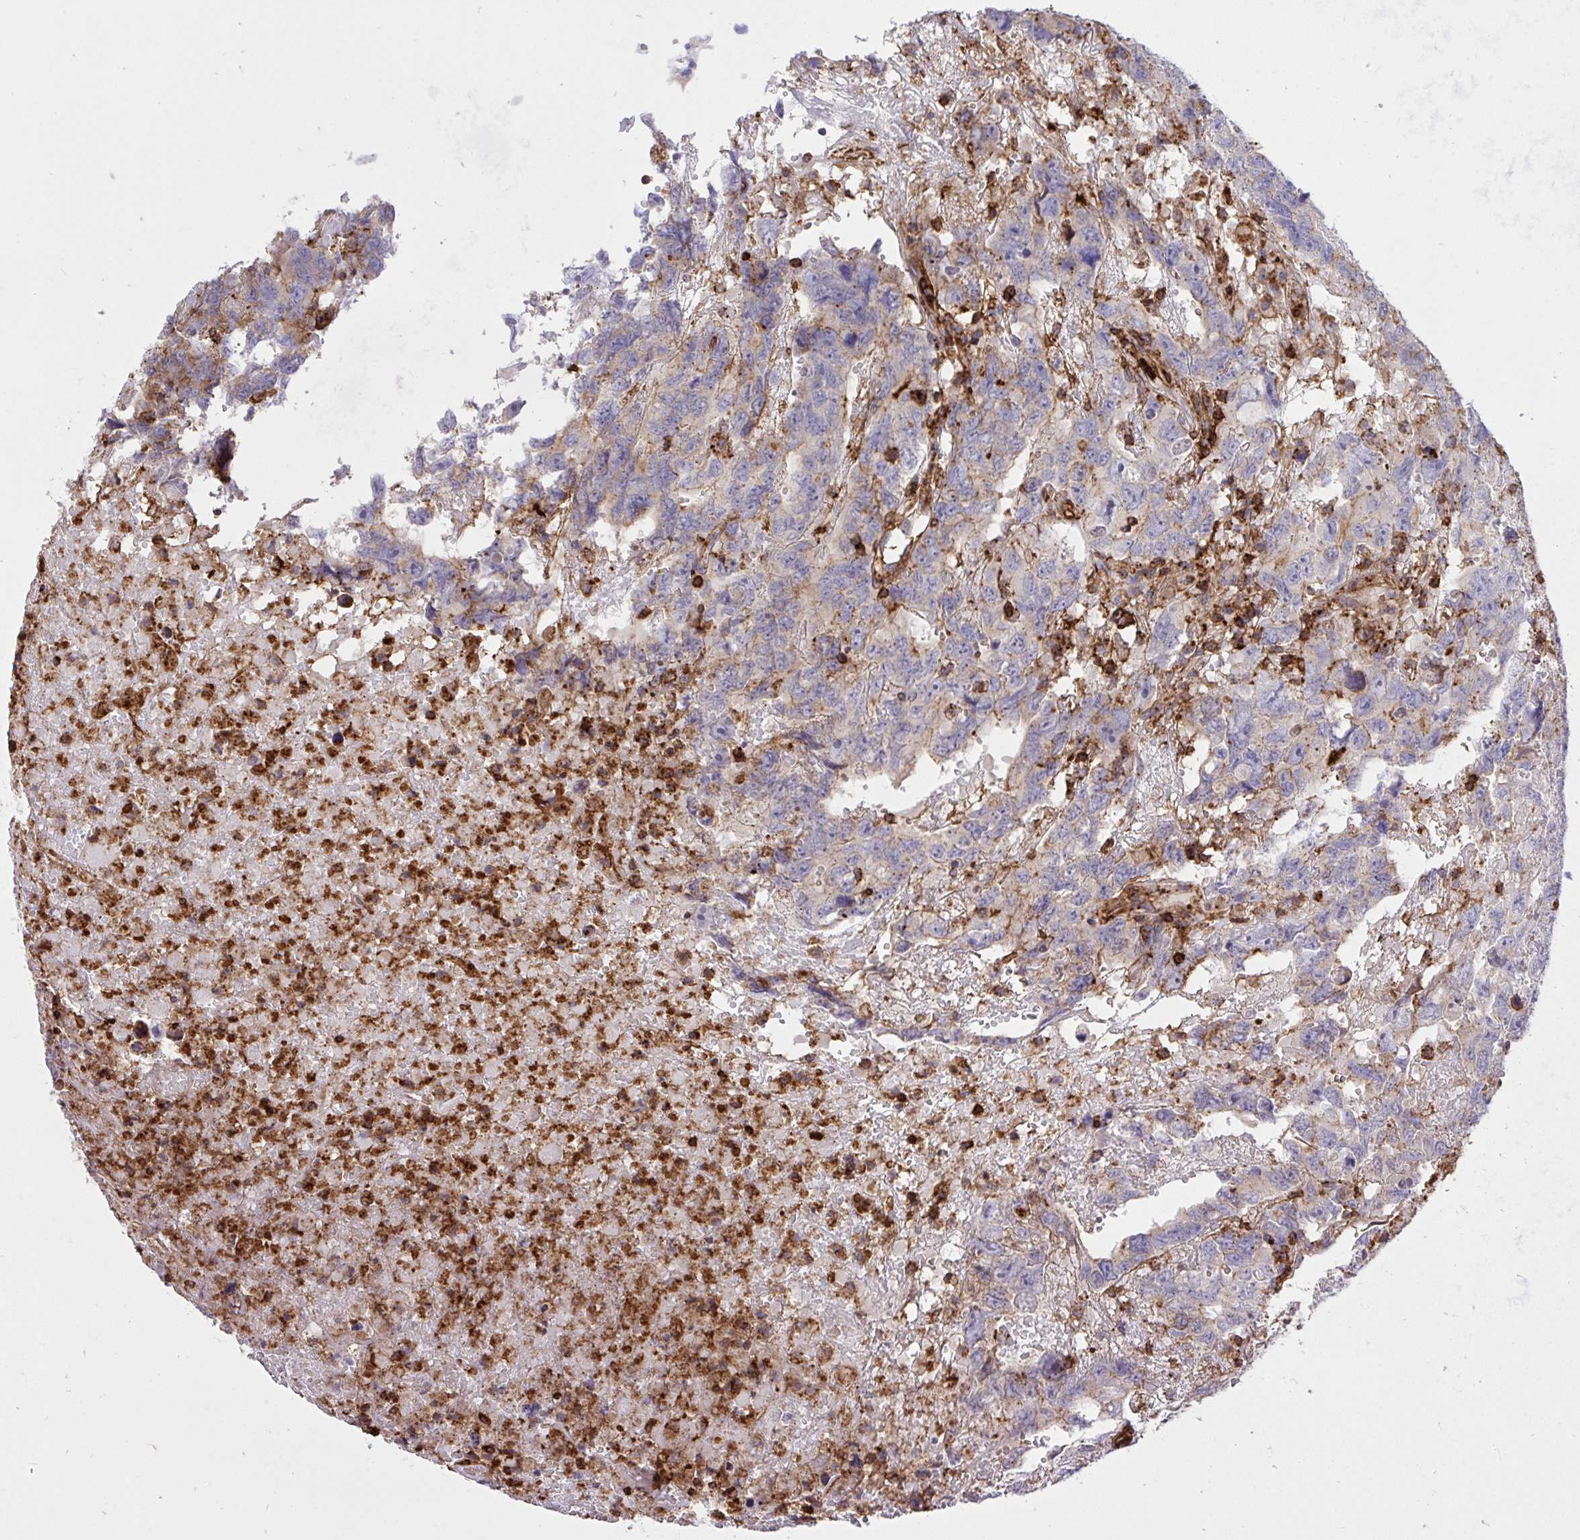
{"staining": {"intensity": "weak", "quantity": "<25%", "location": "cytoplasmic/membranous"}, "tissue": "testis cancer", "cell_type": "Tumor cells", "image_type": "cancer", "snomed": [{"axis": "morphology", "description": "Carcinoma, Embryonal, NOS"}, {"axis": "topography", "description": "Testis"}], "caption": "A histopathology image of human testis cancer (embryonal carcinoma) is negative for staining in tumor cells. Brightfield microscopy of immunohistochemistry (IHC) stained with DAB (3,3'-diaminobenzidine) (brown) and hematoxylin (blue), captured at high magnification.", "gene": "ERI1", "patient": {"sex": "male", "age": 45}}